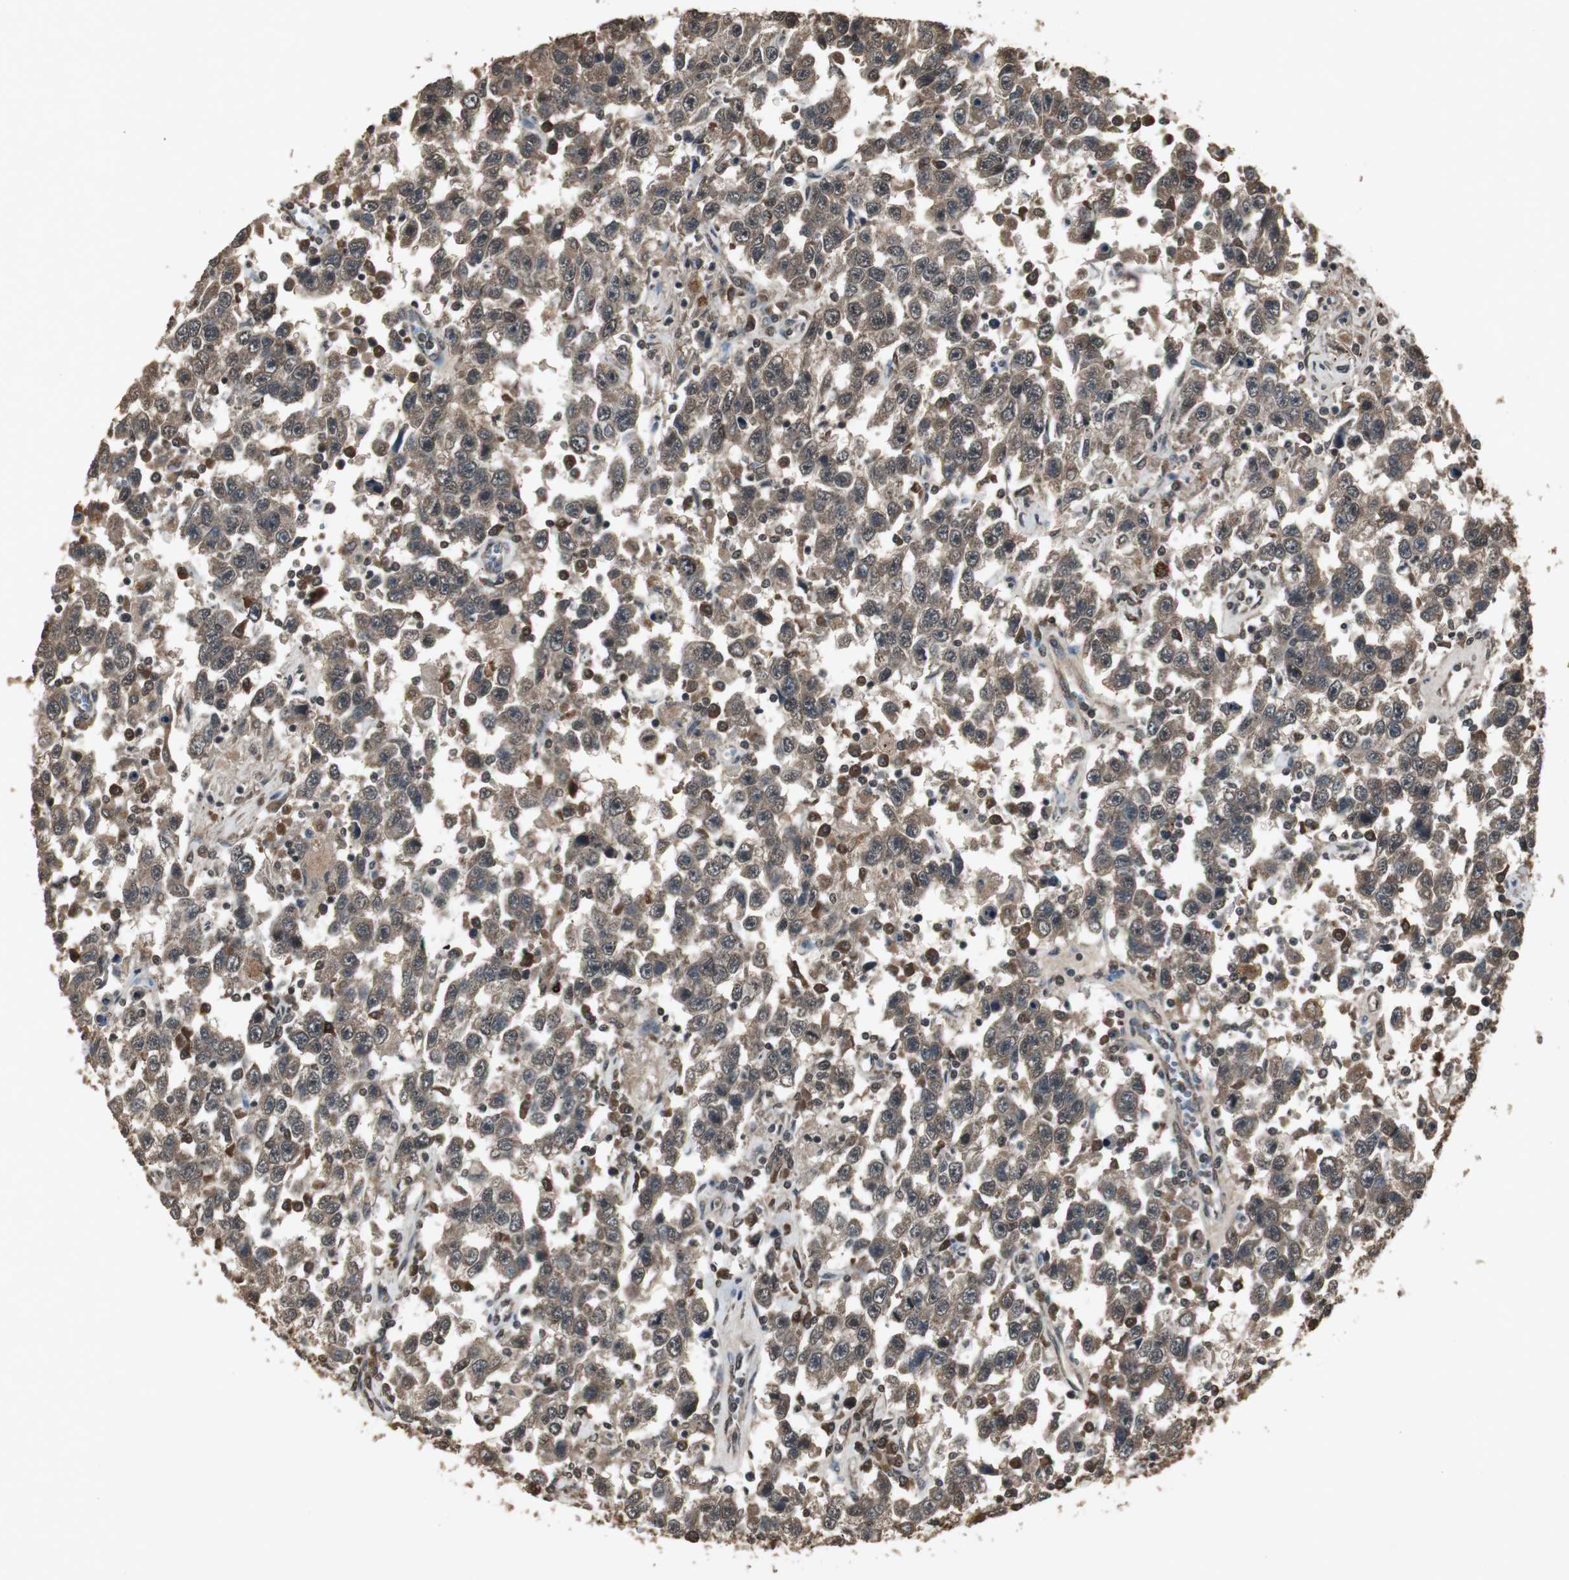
{"staining": {"intensity": "moderate", "quantity": ">75%", "location": "cytoplasmic/membranous,nuclear"}, "tissue": "testis cancer", "cell_type": "Tumor cells", "image_type": "cancer", "snomed": [{"axis": "morphology", "description": "Seminoma, NOS"}, {"axis": "topography", "description": "Testis"}], "caption": "Testis cancer (seminoma) was stained to show a protein in brown. There is medium levels of moderate cytoplasmic/membranous and nuclear positivity in approximately >75% of tumor cells.", "gene": "EMX1", "patient": {"sex": "male", "age": 41}}